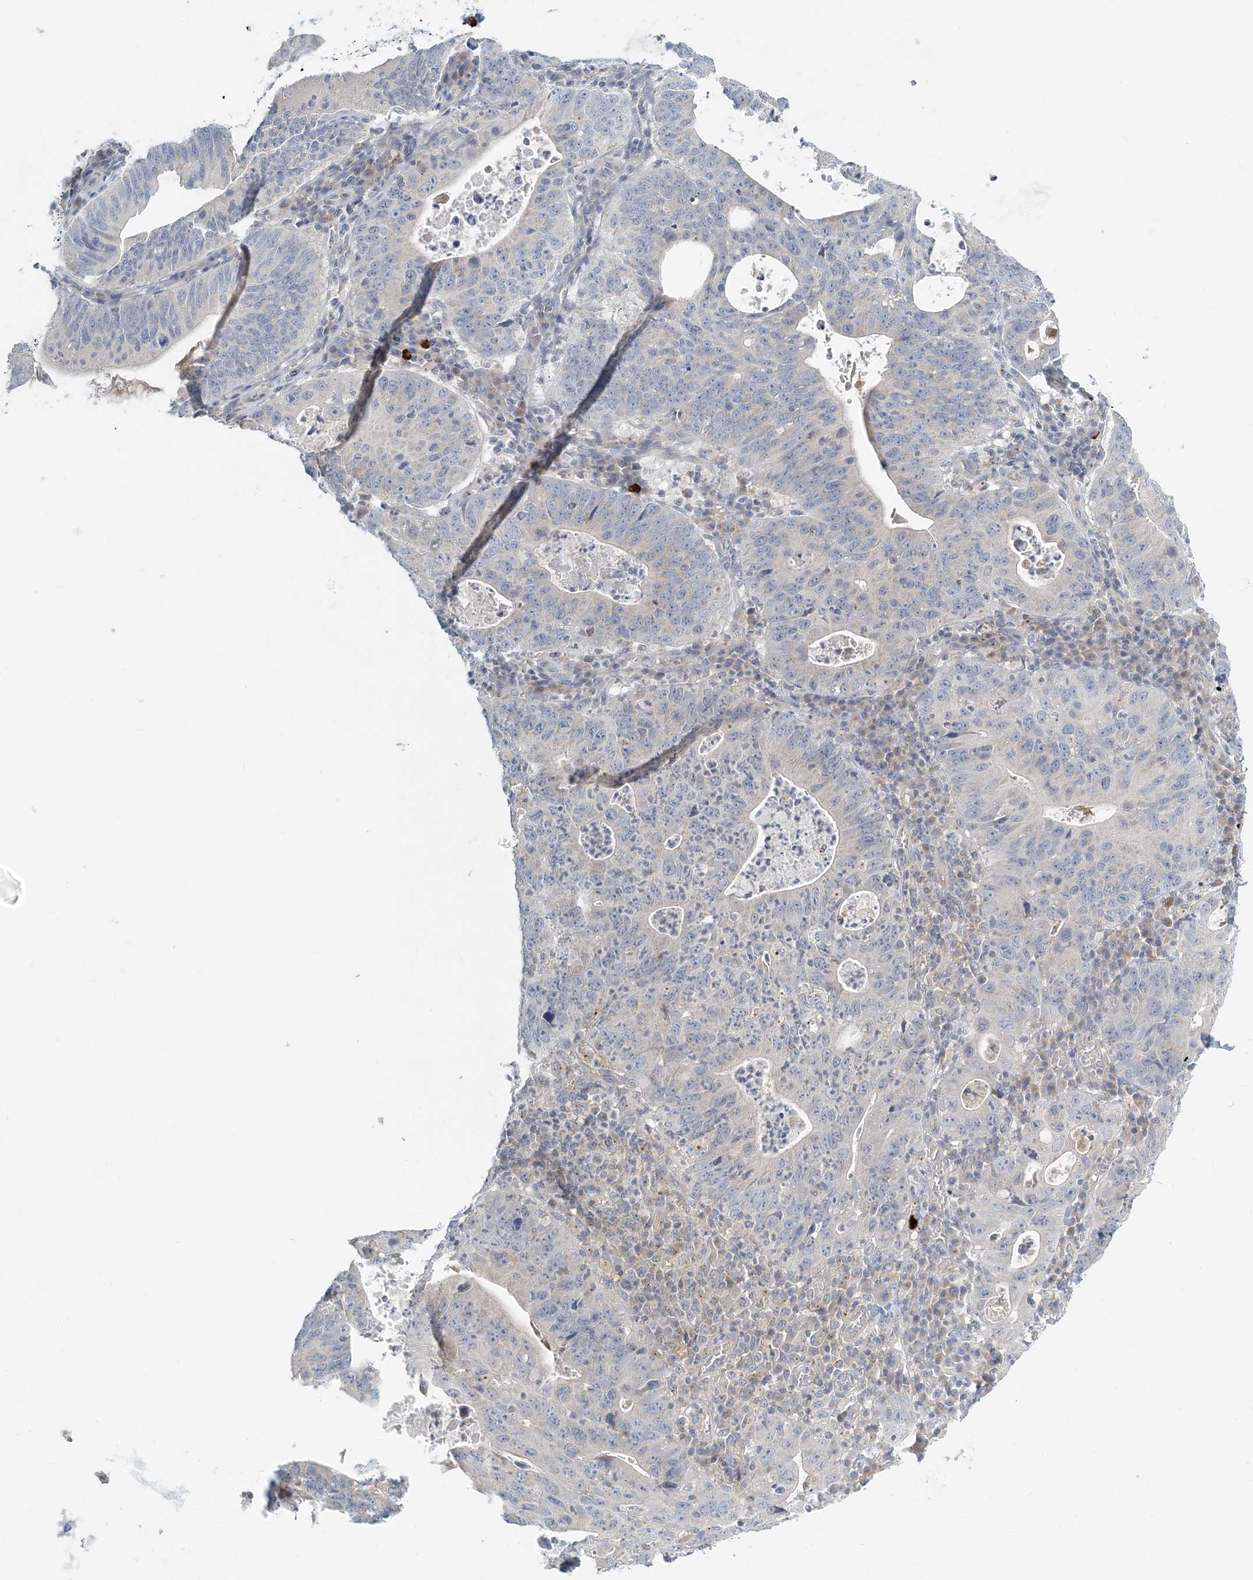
{"staining": {"intensity": "negative", "quantity": "none", "location": "none"}, "tissue": "stomach cancer", "cell_type": "Tumor cells", "image_type": "cancer", "snomed": [{"axis": "morphology", "description": "Adenocarcinoma, NOS"}, {"axis": "topography", "description": "Stomach"}], "caption": "Human stomach cancer (adenocarcinoma) stained for a protein using immunohistochemistry (IHC) shows no staining in tumor cells.", "gene": "NAA11", "patient": {"sex": "male", "age": 59}}